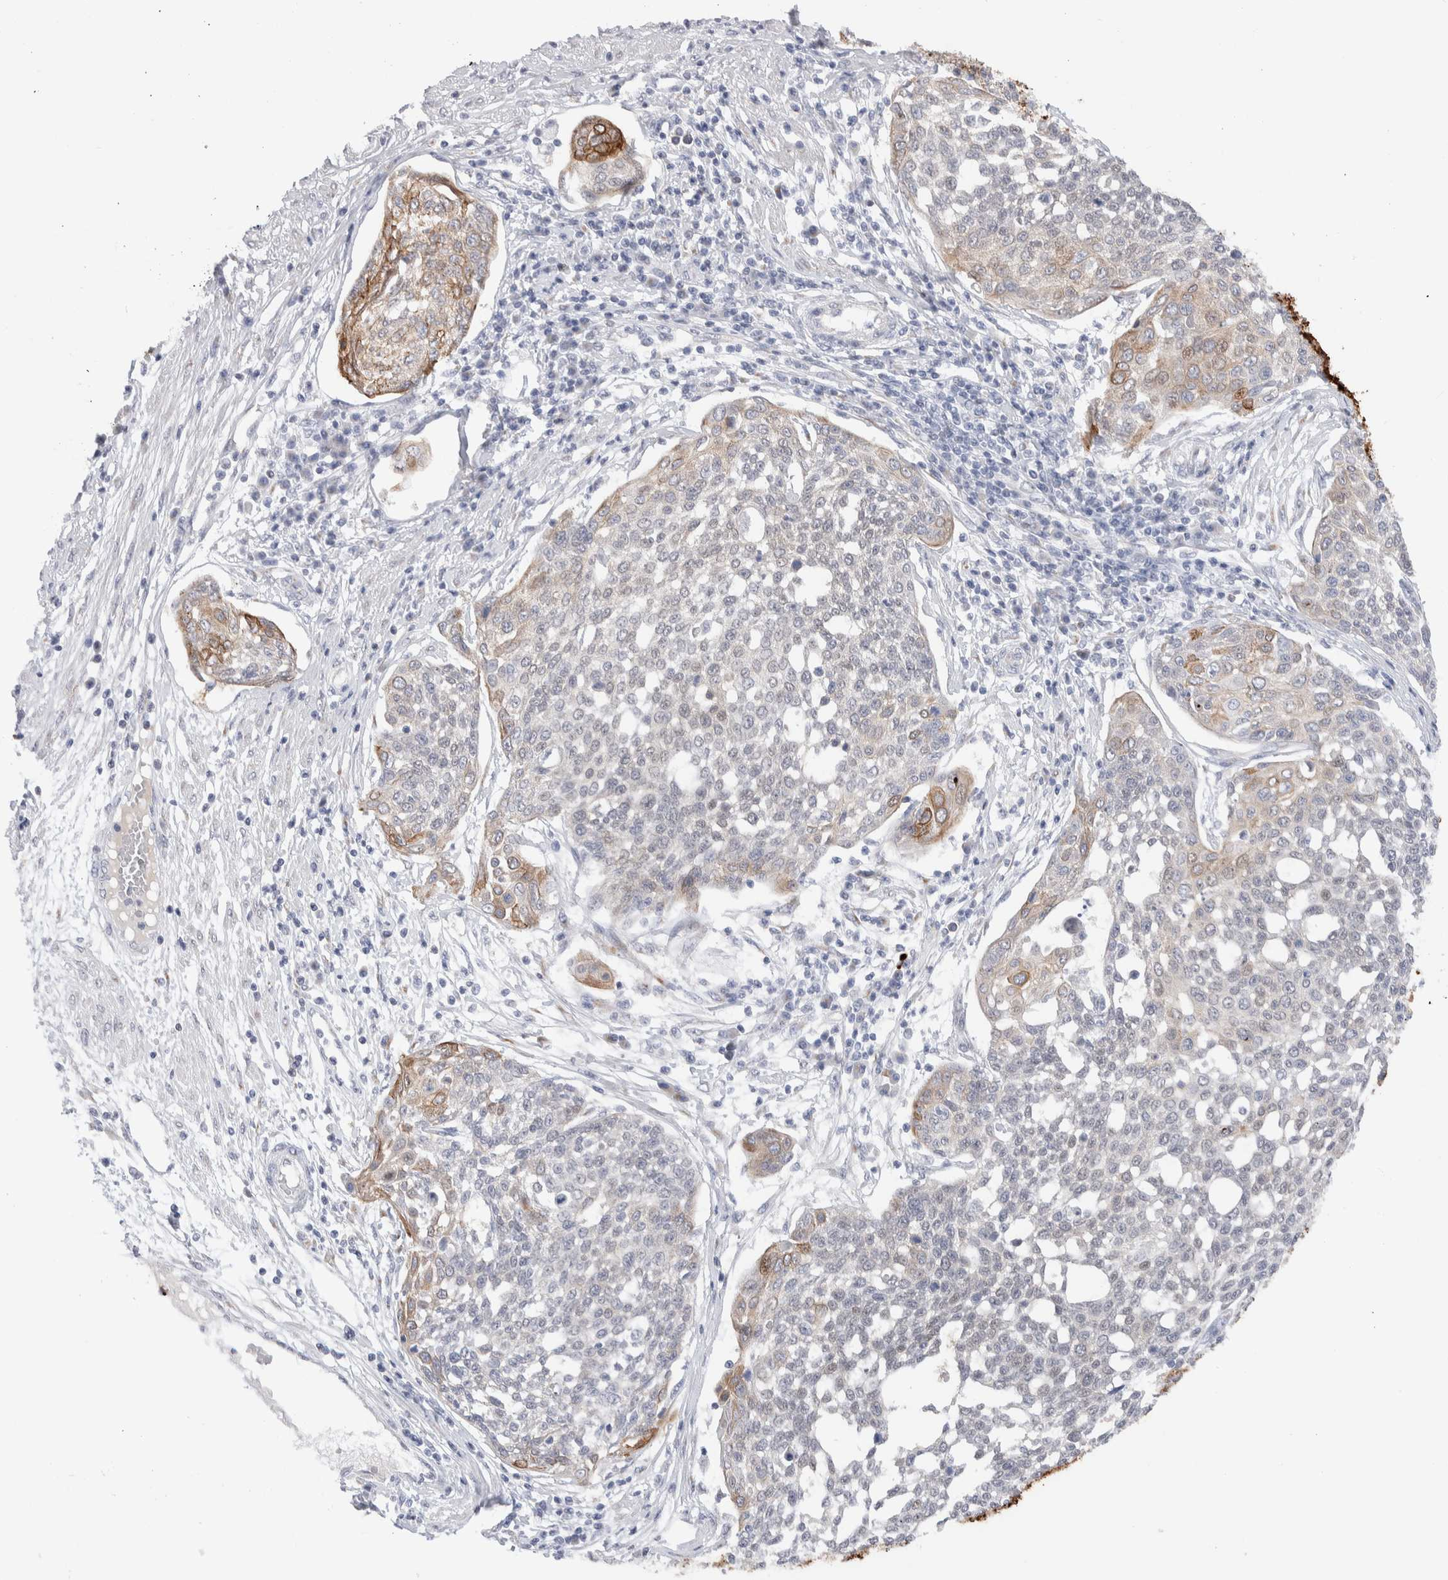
{"staining": {"intensity": "moderate", "quantity": "<25%", "location": "cytoplasmic/membranous"}, "tissue": "cervical cancer", "cell_type": "Tumor cells", "image_type": "cancer", "snomed": [{"axis": "morphology", "description": "Squamous cell carcinoma, NOS"}, {"axis": "topography", "description": "Cervix"}], "caption": "Human cervical cancer (squamous cell carcinoma) stained for a protein (brown) exhibits moderate cytoplasmic/membranous positive staining in about <25% of tumor cells.", "gene": "C1orf112", "patient": {"sex": "female", "age": 34}}